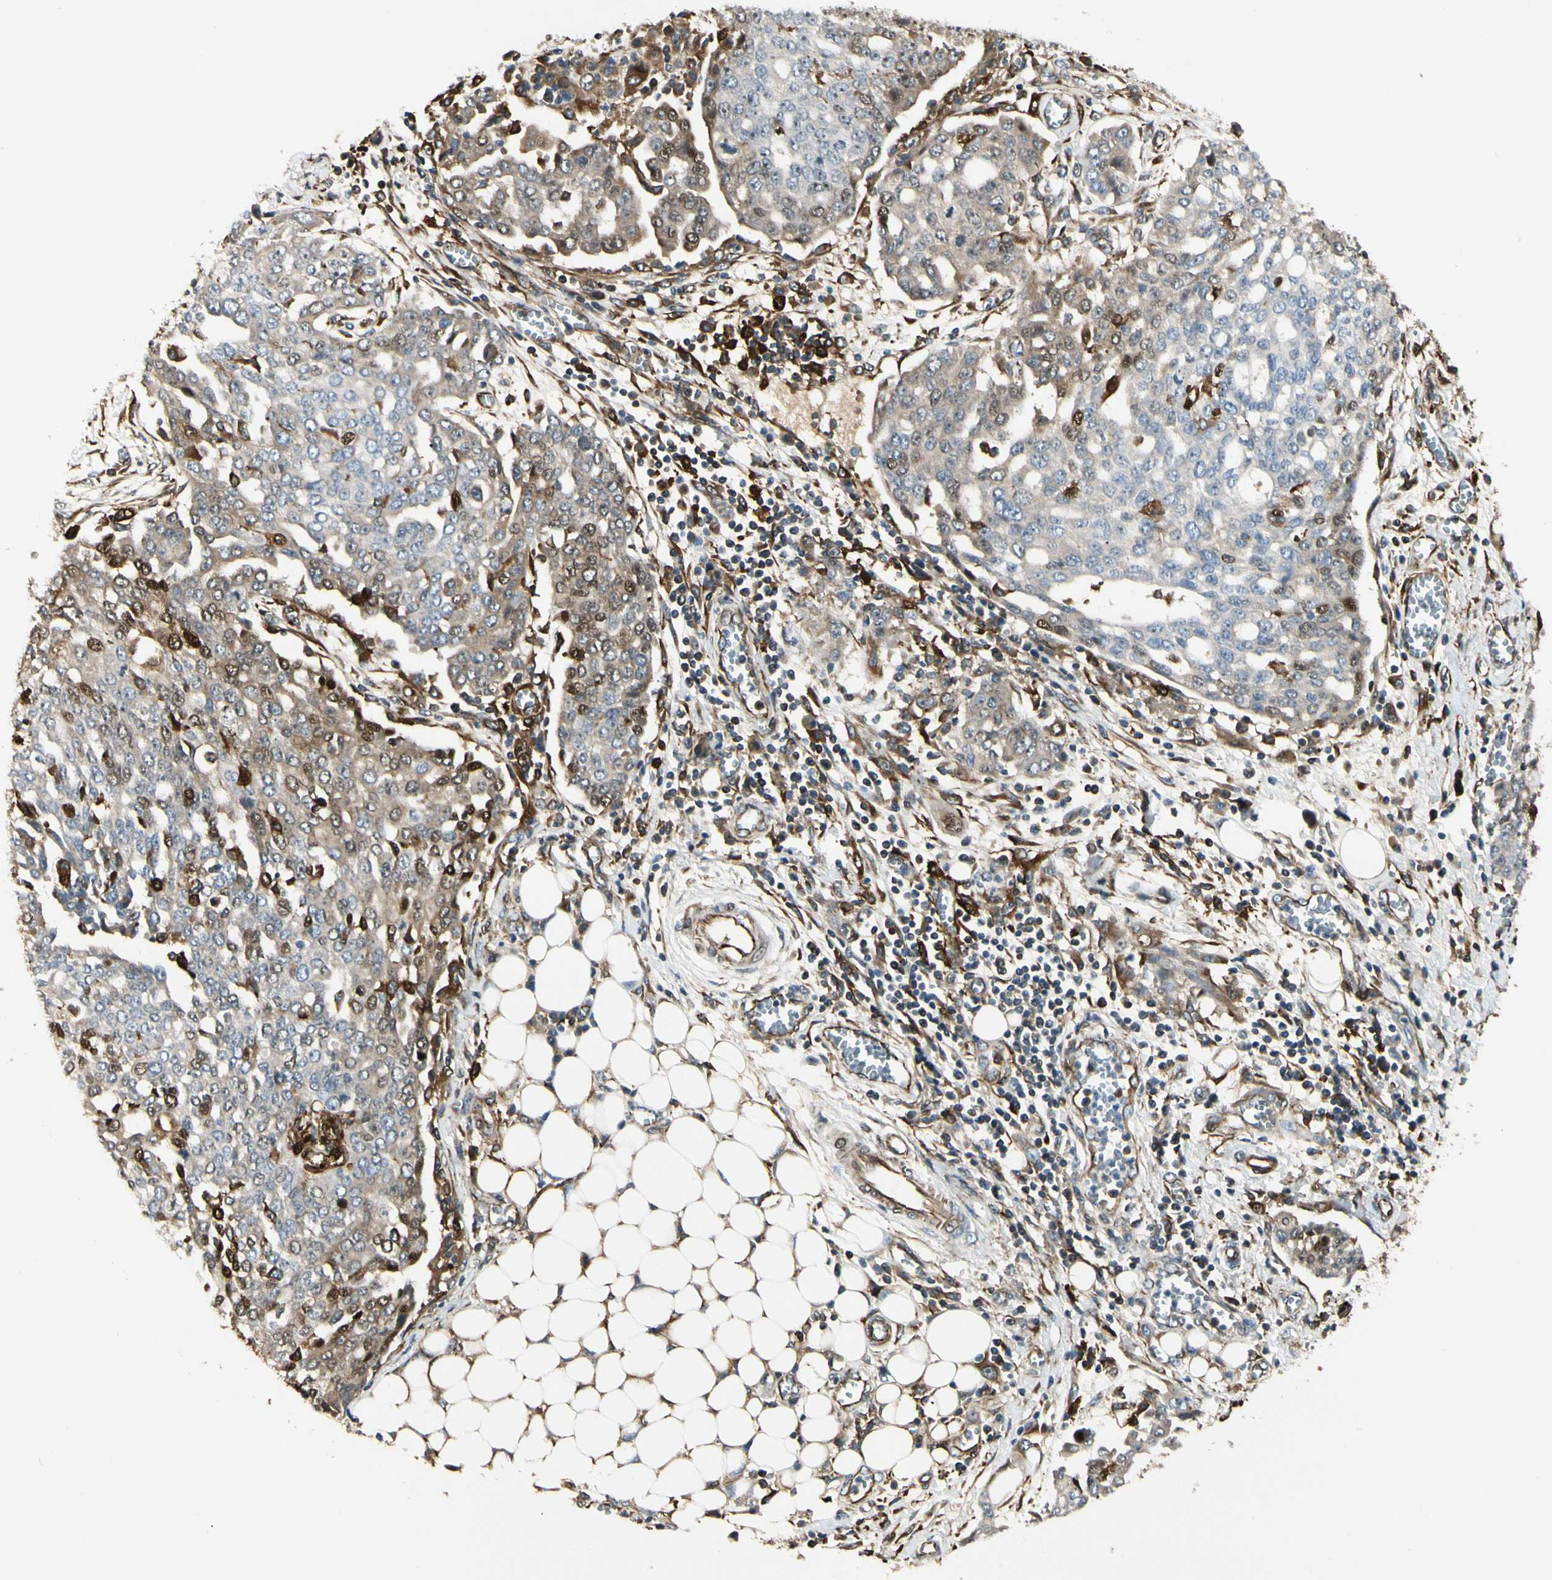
{"staining": {"intensity": "strong", "quantity": "<25%", "location": "nuclear"}, "tissue": "ovarian cancer", "cell_type": "Tumor cells", "image_type": "cancer", "snomed": [{"axis": "morphology", "description": "Cystadenocarcinoma, serous, NOS"}, {"axis": "topography", "description": "Soft tissue"}, {"axis": "topography", "description": "Ovary"}], "caption": "The immunohistochemical stain shows strong nuclear expression in tumor cells of ovarian cancer tissue.", "gene": "FTH1", "patient": {"sex": "female", "age": 57}}